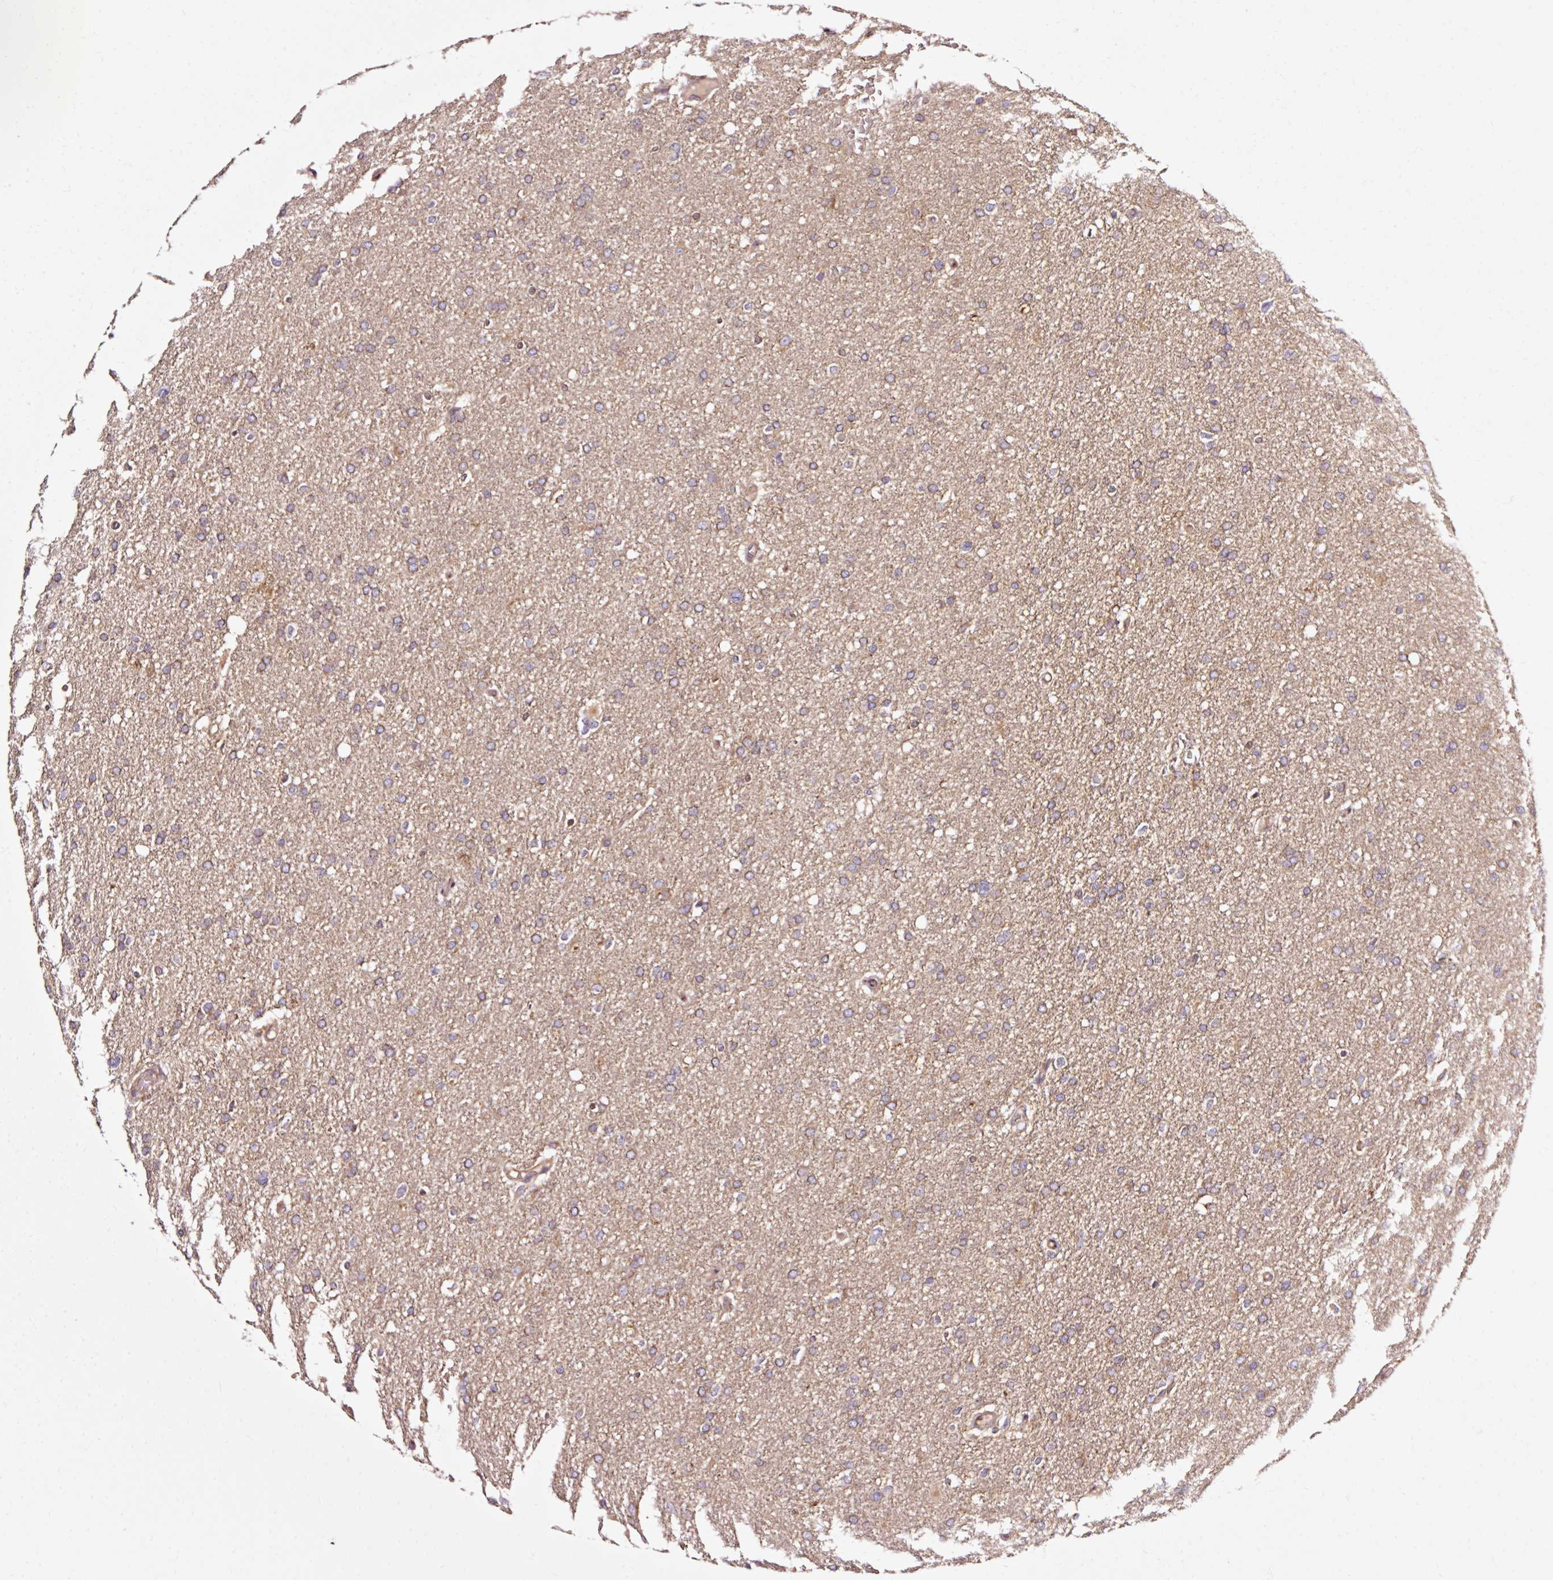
{"staining": {"intensity": "weak", "quantity": "25%-75%", "location": "cytoplasmic/membranous"}, "tissue": "glioma", "cell_type": "Tumor cells", "image_type": "cancer", "snomed": [{"axis": "morphology", "description": "Glioma, malignant, High grade"}, {"axis": "topography", "description": "Cerebral cortex"}], "caption": "Immunohistochemistry photomicrograph of neoplastic tissue: human malignant high-grade glioma stained using immunohistochemistry reveals low levels of weak protein expression localized specifically in the cytoplasmic/membranous of tumor cells, appearing as a cytoplasmic/membranous brown color.", "gene": "NAPA", "patient": {"sex": "female", "age": 36}}